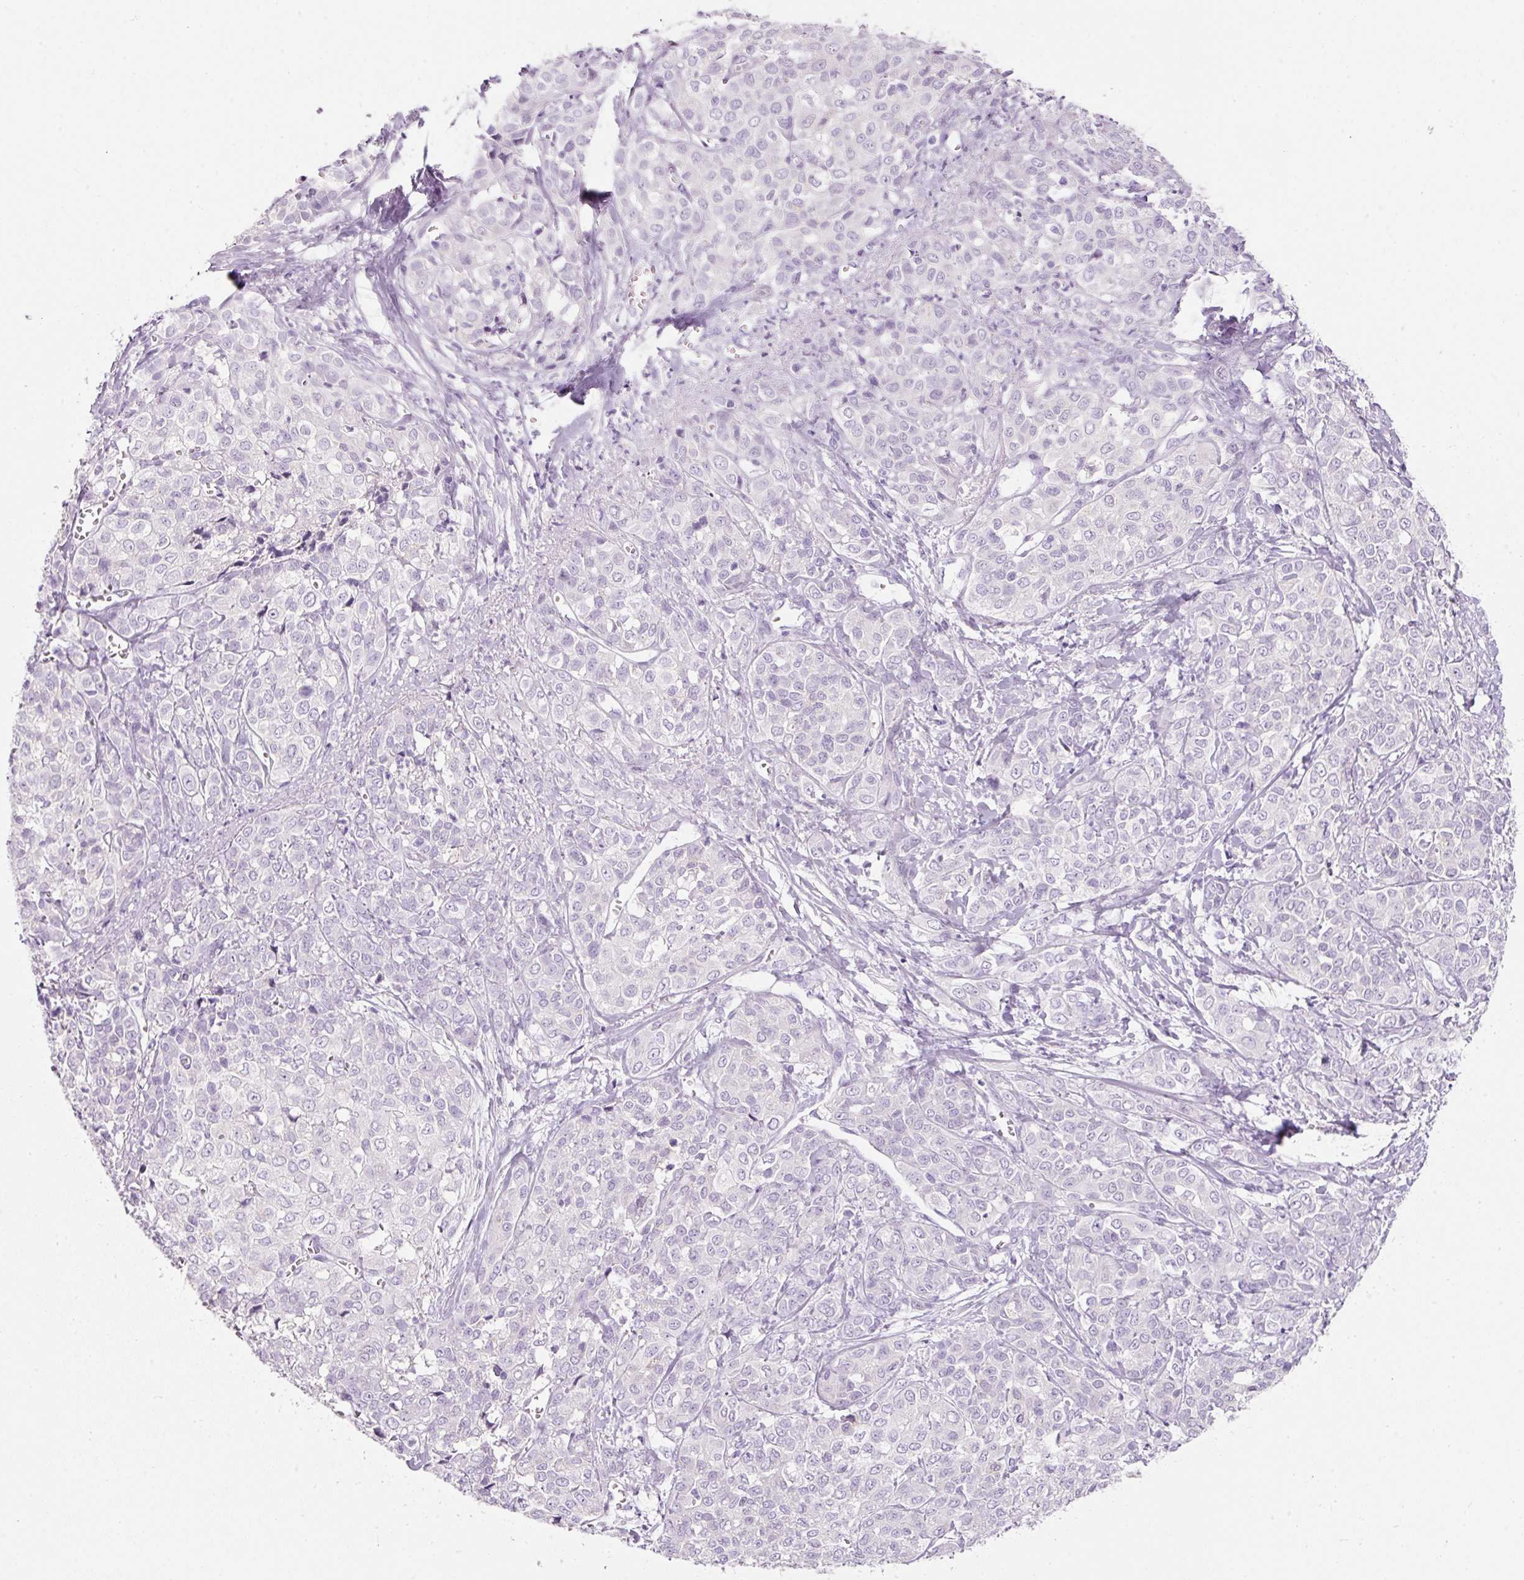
{"staining": {"intensity": "negative", "quantity": "none", "location": "none"}, "tissue": "liver cancer", "cell_type": "Tumor cells", "image_type": "cancer", "snomed": [{"axis": "morphology", "description": "Cholangiocarcinoma"}, {"axis": "topography", "description": "Liver"}], "caption": "DAB (3,3'-diaminobenzidine) immunohistochemical staining of human liver cancer exhibits no significant positivity in tumor cells.", "gene": "DNM1", "patient": {"sex": "female", "age": 77}}